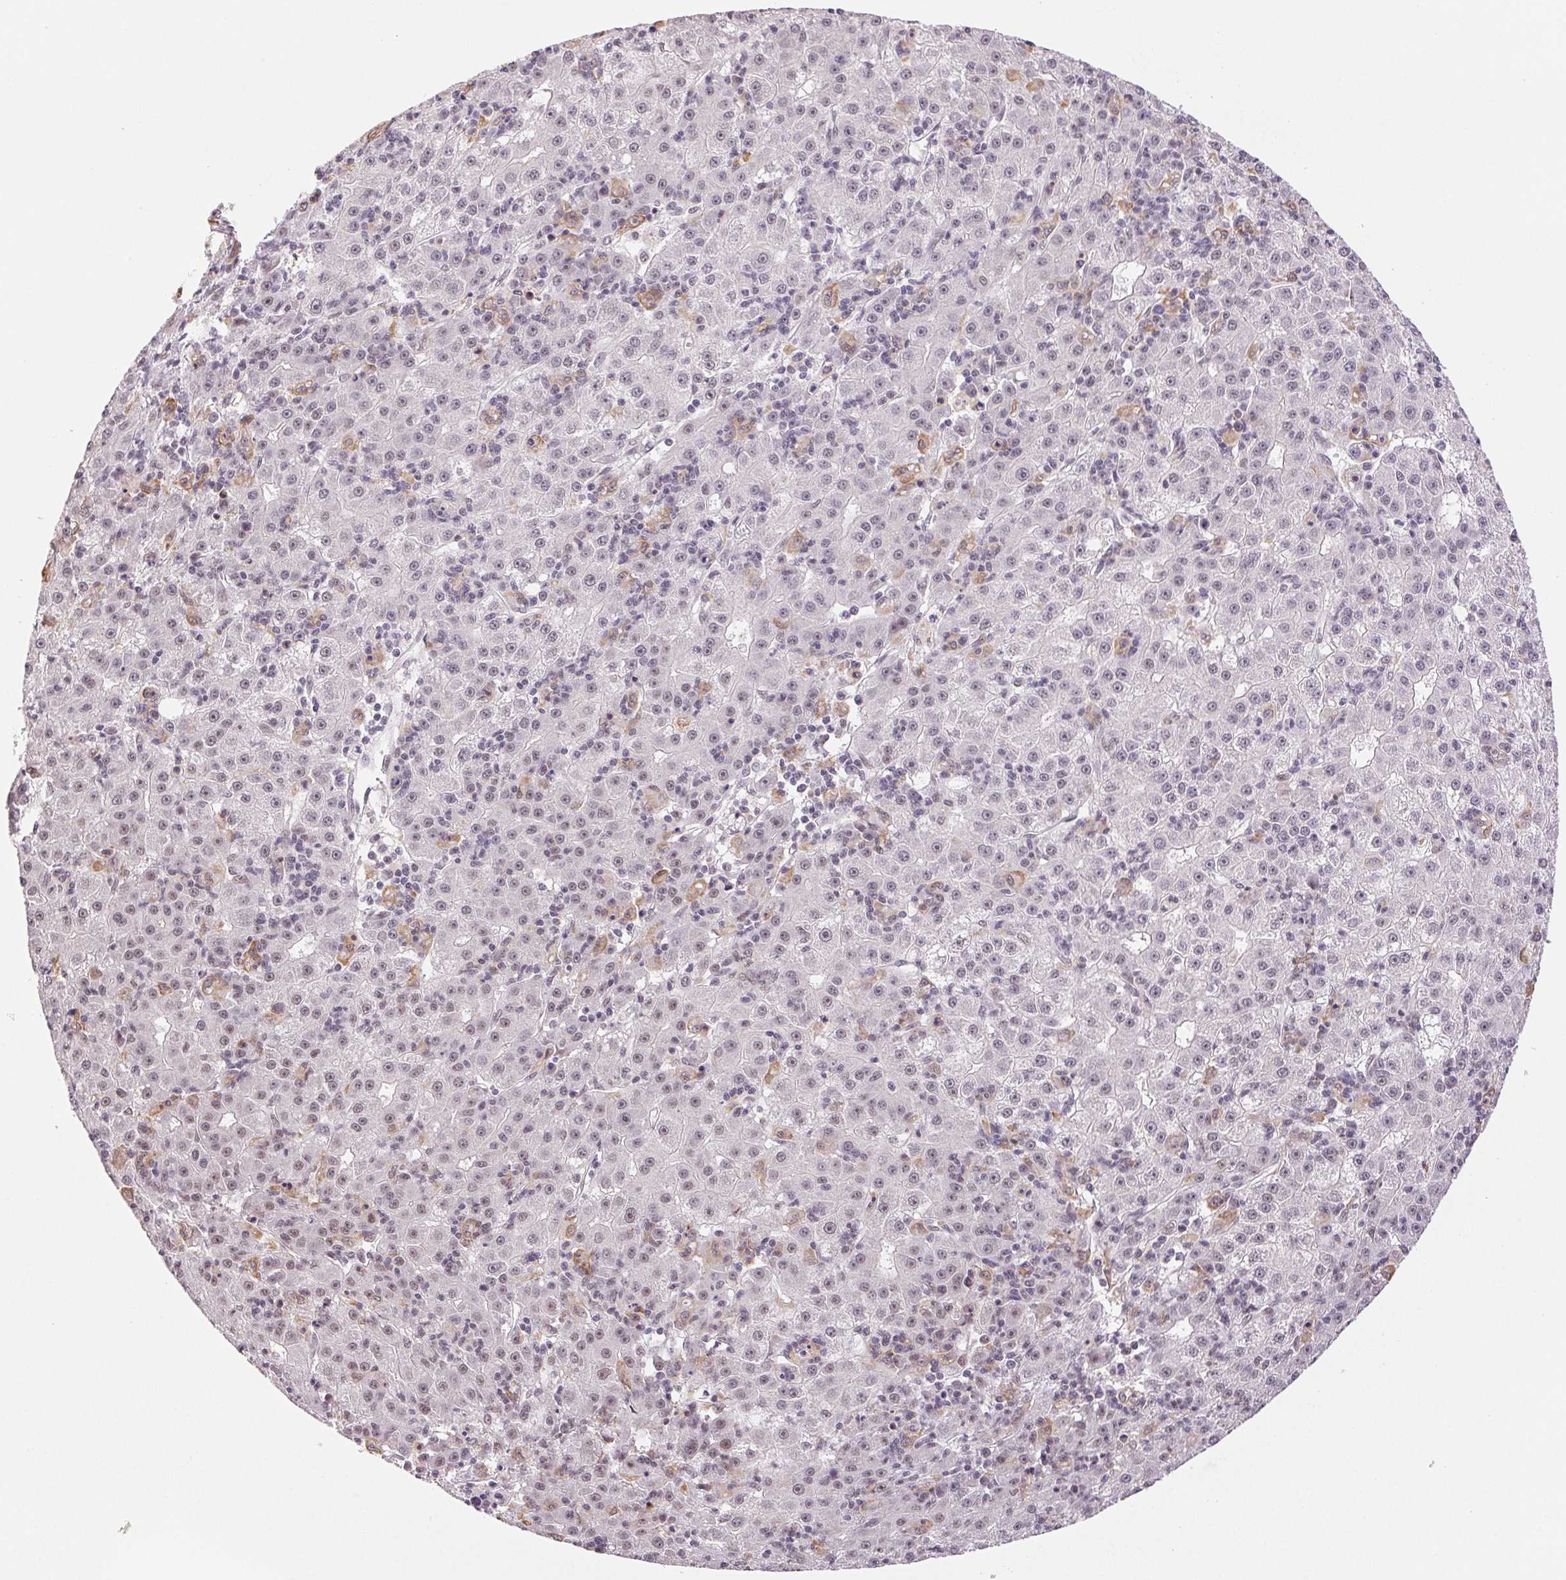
{"staining": {"intensity": "negative", "quantity": "none", "location": "none"}, "tissue": "liver cancer", "cell_type": "Tumor cells", "image_type": "cancer", "snomed": [{"axis": "morphology", "description": "Carcinoma, Hepatocellular, NOS"}, {"axis": "topography", "description": "Liver"}], "caption": "Histopathology image shows no protein staining in tumor cells of liver cancer tissue.", "gene": "PRPF18", "patient": {"sex": "male", "age": 76}}